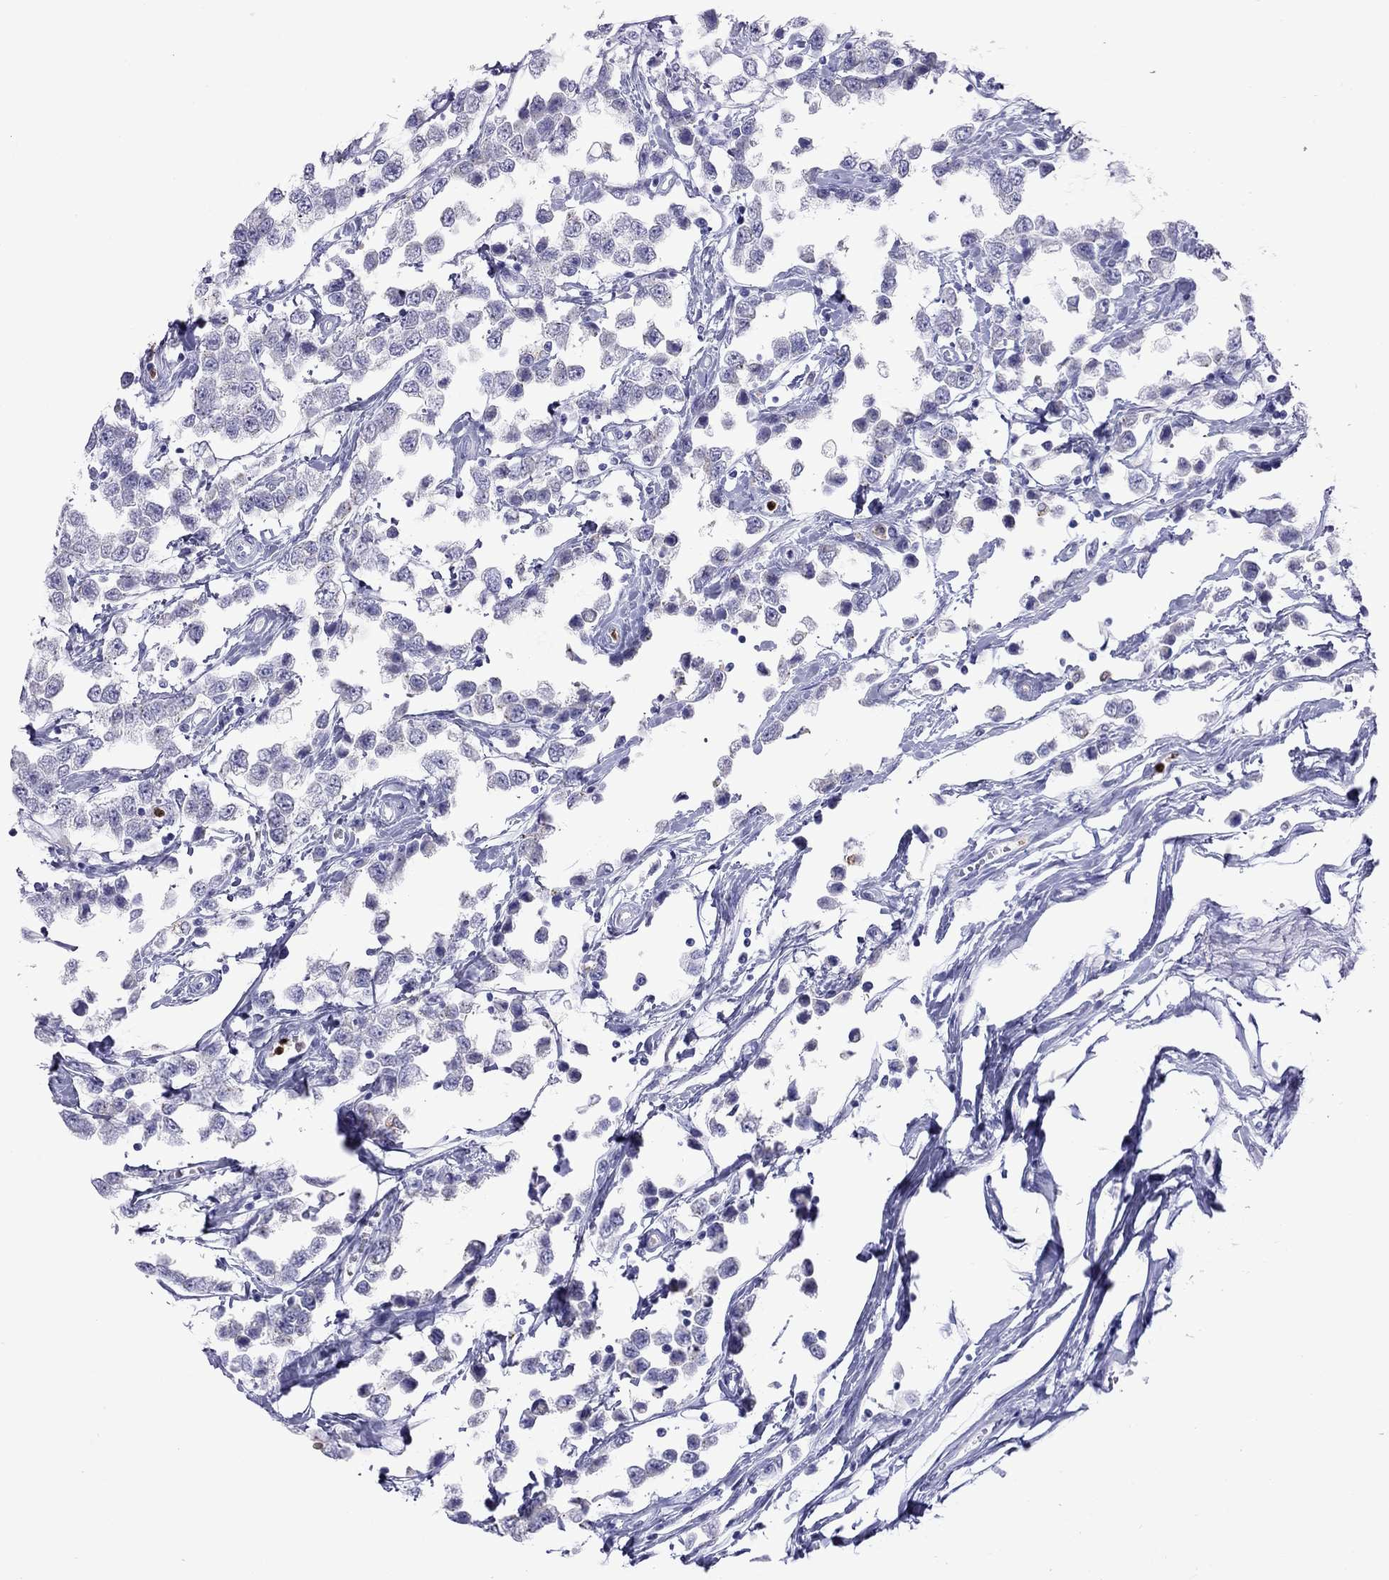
{"staining": {"intensity": "negative", "quantity": "none", "location": "none"}, "tissue": "testis cancer", "cell_type": "Tumor cells", "image_type": "cancer", "snomed": [{"axis": "morphology", "description": "Seminoma, NOS"}, {"axis": "topography", "description": "Testis"}], "caption": "Human testis cancer stained for a protein using immunohistochemistry reveals no staining in tumor cells.", "gene": "SLAMF1", "patient": {"sex": "male", "age": 34}}